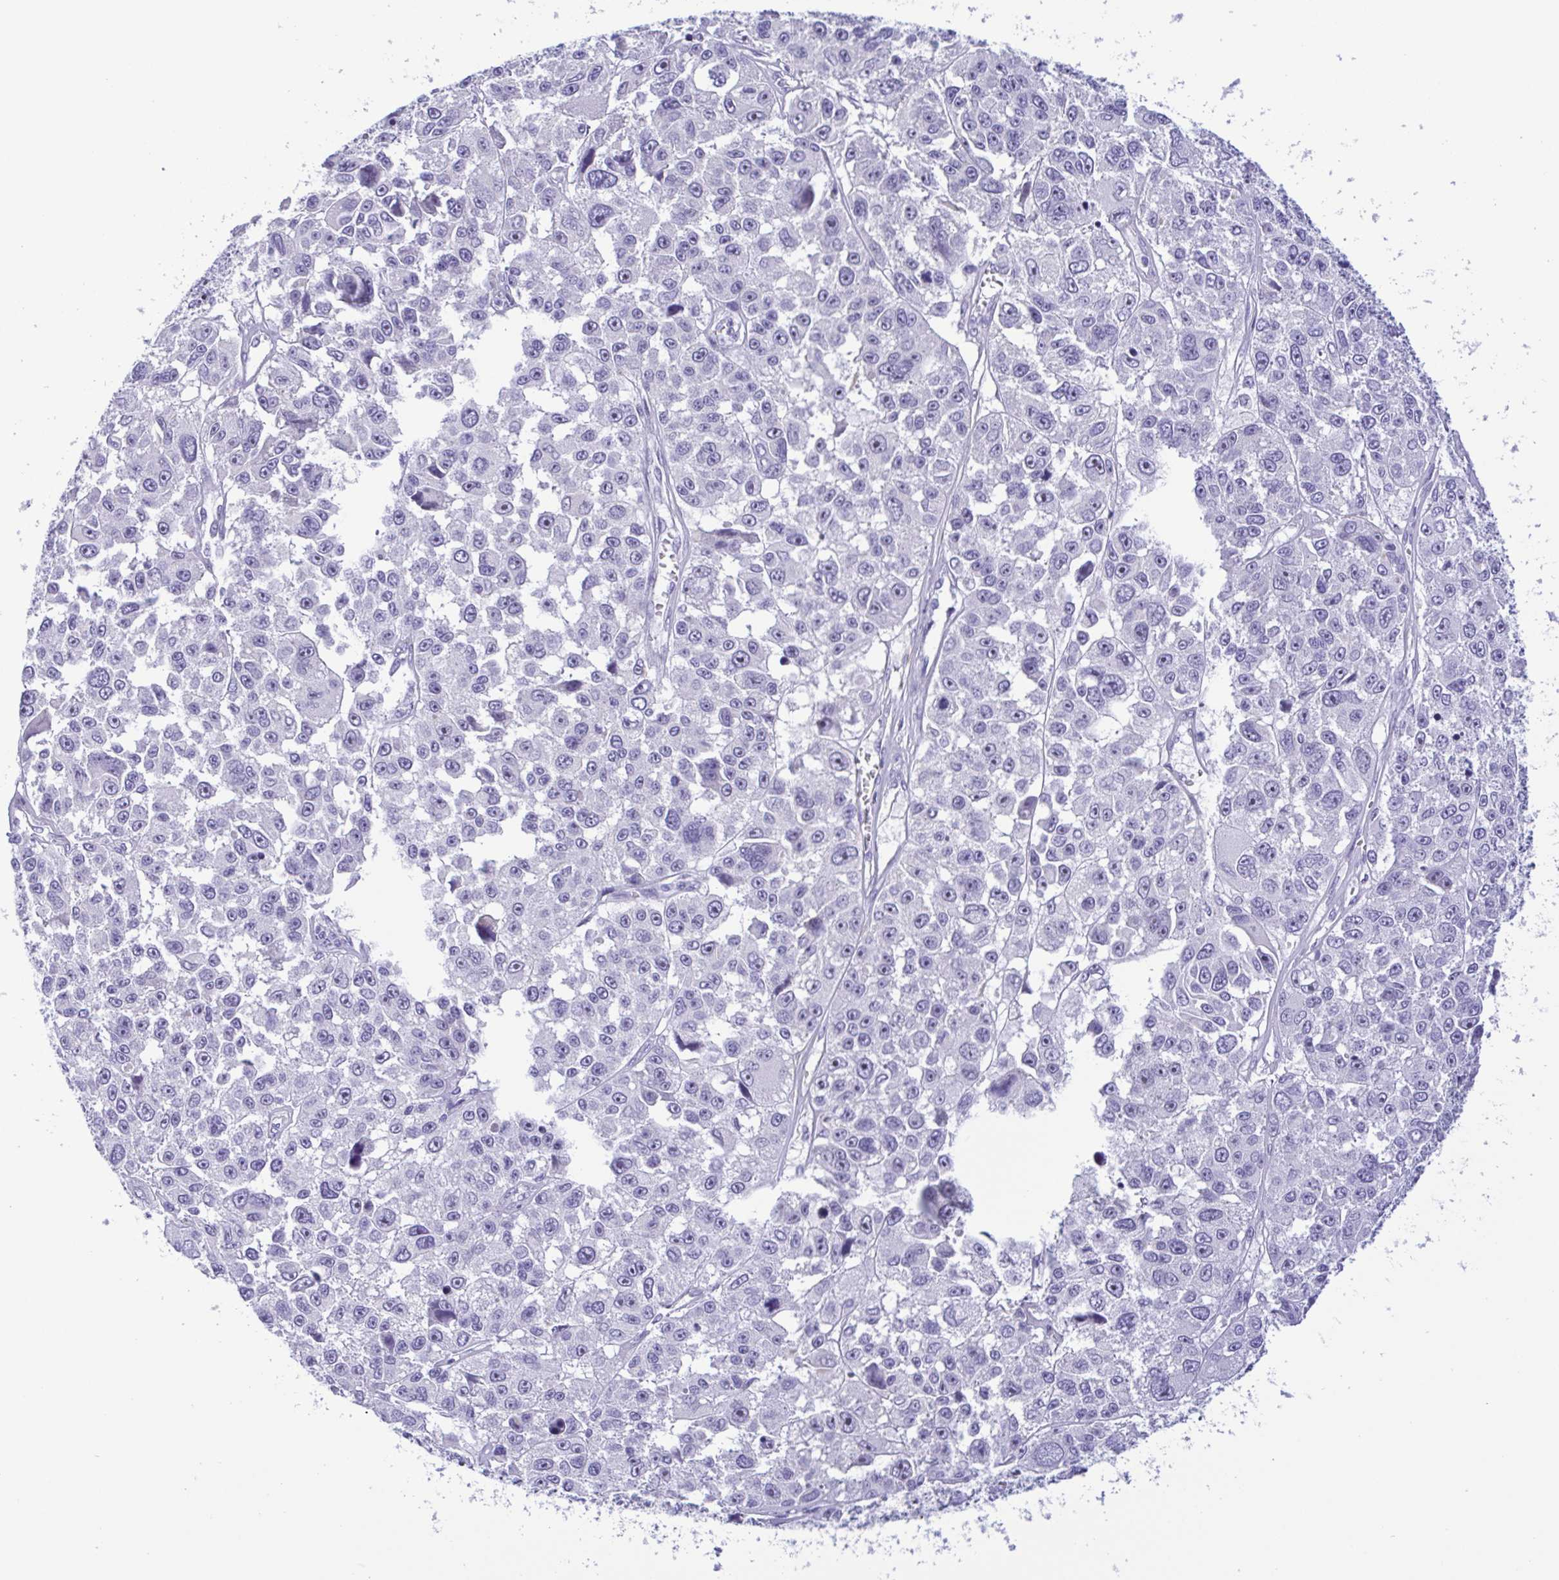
{"staining": {"intensity": "negative", "quantity": "none", "location": "none"}, "tissue": "melanoma", "cell_type": "Tumor cells", "image_type": "cancer", "snomed": [{"axis": "morphology", "description": "Malignant melanoma, NOS"}, {"axis": "topography", "description": "Skin"}], "caption": "Protein analysis of melanoma displays no significant expression in tumor cells.", "gene": "MYL7", "patient": {"sex": "female", "age": 66}}